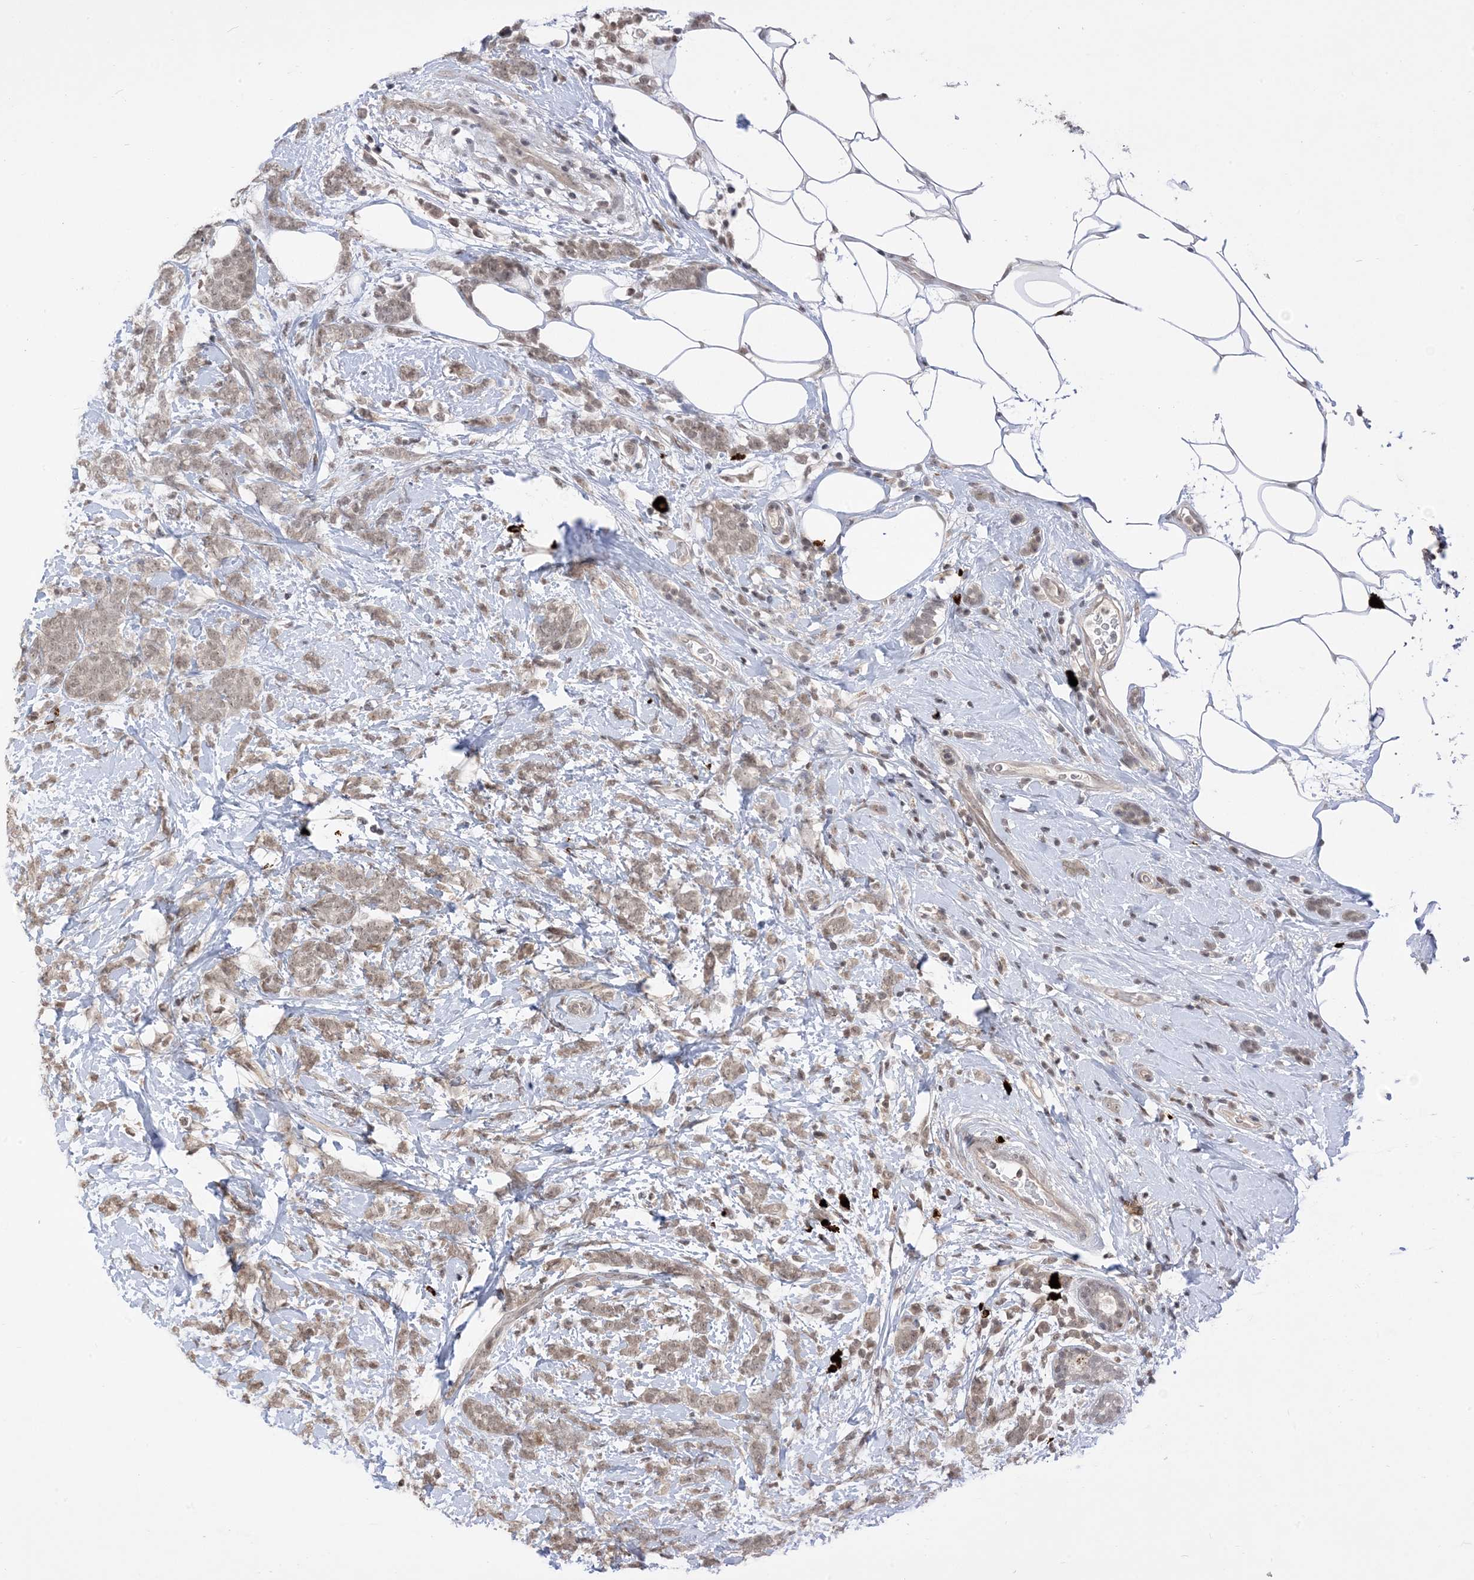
{"staining": {"intensity": "weak", "quantity": ">75%", "location": "cytoplasmic/membranous,nuclear"}, "tissue": "breast cancer", "cell_type": "Tumor cells", "image_type": "cancer", "snomed": [{"axis": "morphology", "description": "Lobular carcinoma"}, {"axis": "topography", "description": "Breast"}], "caption": "This image demonstrates immunohistochemistry staining of breast lobular carcinoma, with low weak cytoplasmic/membranous and nuclear positivity in about >75% of tumor cells.", "gene": "RANBP9", "patient": {"sex": "female", "age": 58}}